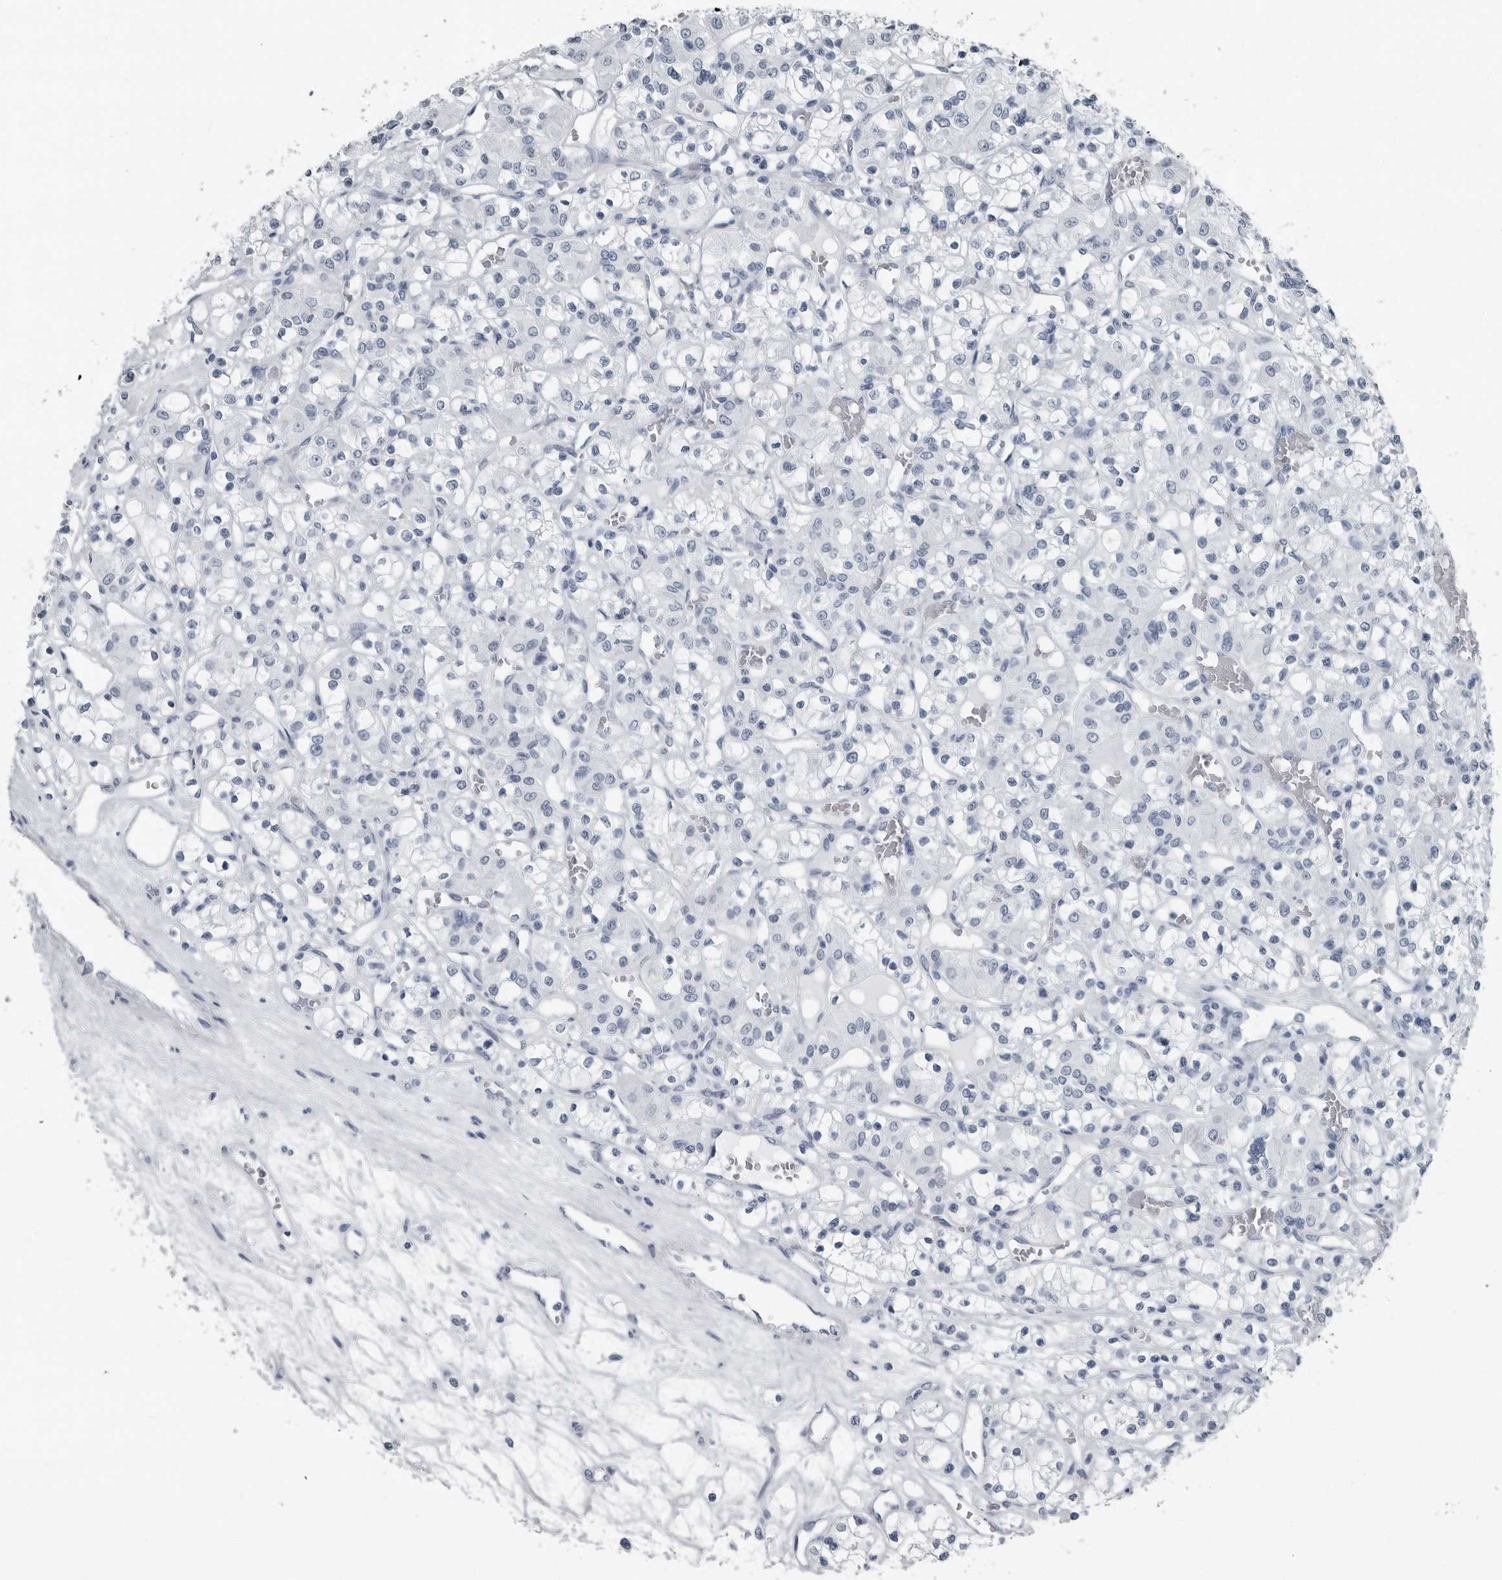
{"staining": {"intensity": "negative", "quantity": "none", "location": "none"}, "tissue": "renal cancer", "cell_type": "Tumor cells", "image_type": "cancer", "snomed": [{"axis": "morphology", "description": "Adenocarcinoma, NOS"}, {"axis": "topography", "description": "Kidney"}], "caption": "An image of adenocarcinoma (renal) stained for a protein shows no brown staining in tumor cells. Brightfield microscopy of IHC stained with DAB (3,3'-diaminobenzidine) (brown) and hematoxylin (blue), captured at high magnification.", "gene": "PRSS1", "patient": {"sex": "female", "age": 59}}